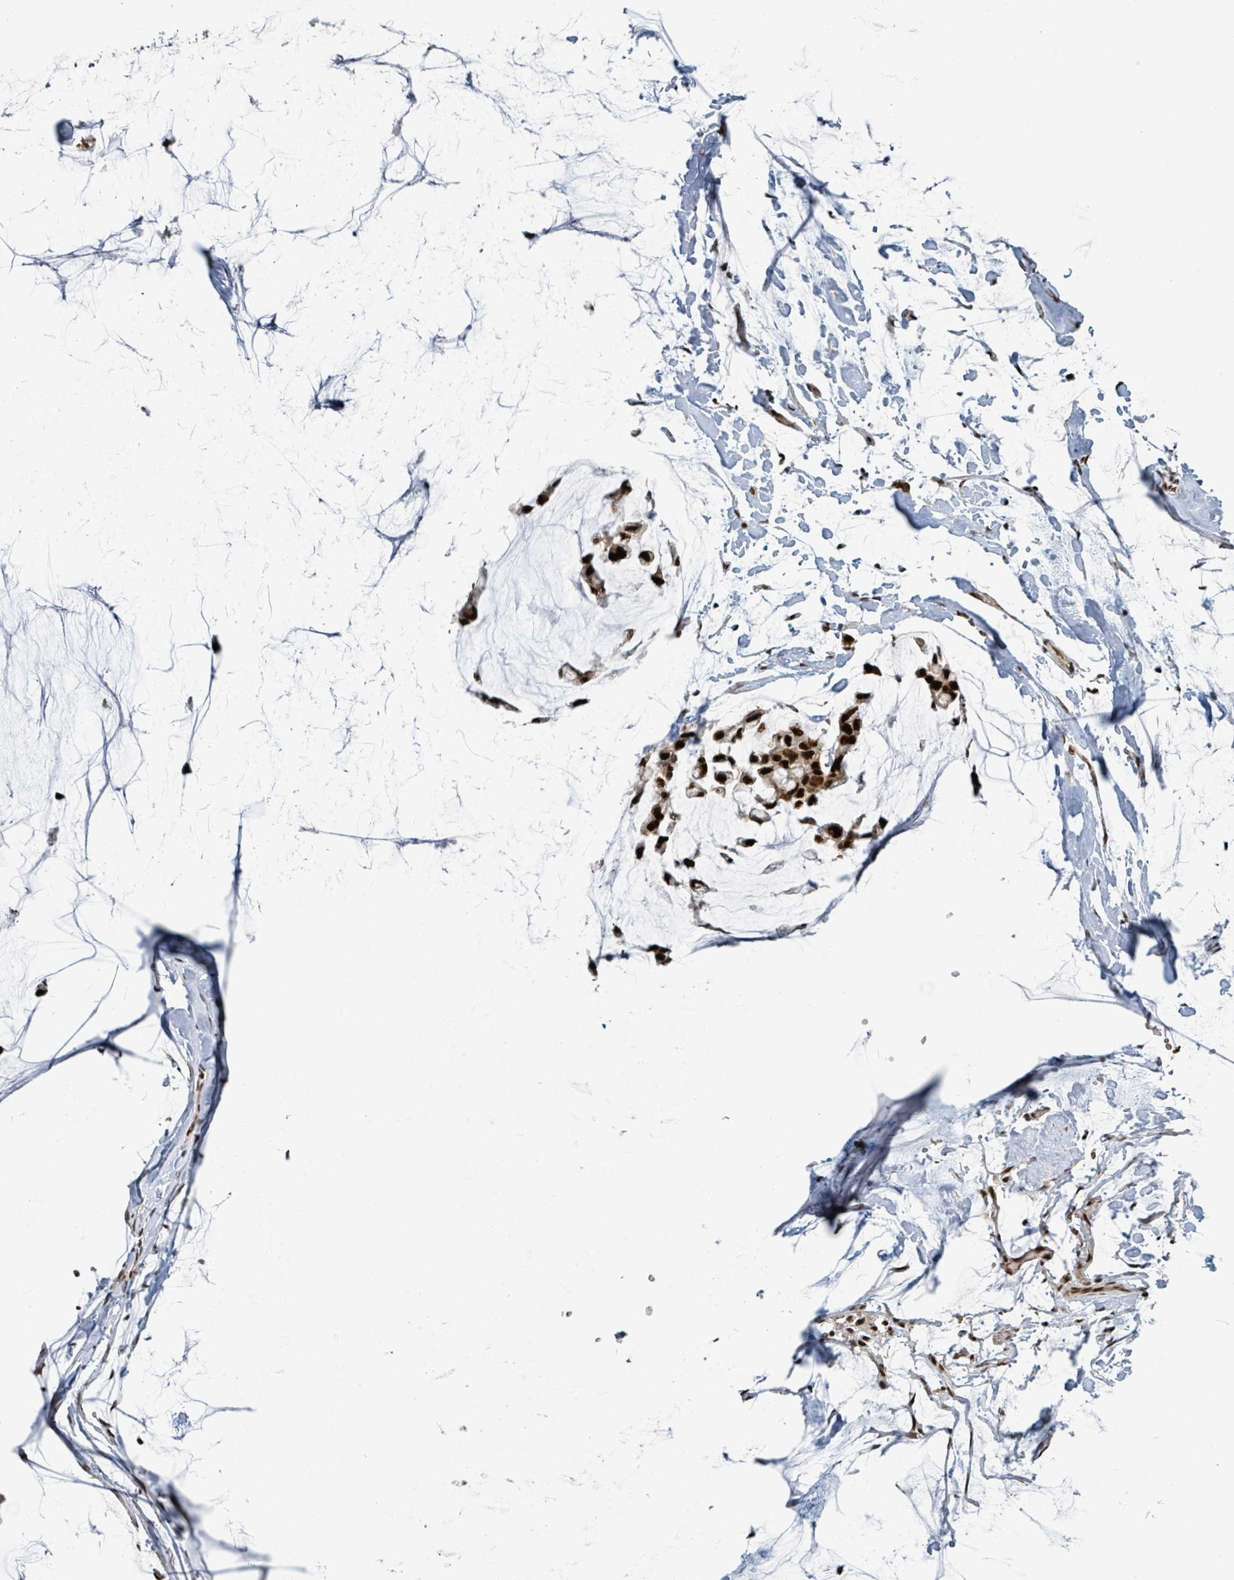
{"staining": {"intensity": "strong", "quantity": ">75%", "location": "nuclear"}, "tissue": "ovarian cancer", "cell_type": "Tumor cells", "image_type": "cancer", "snomed": [{"axis": "morphology", "description": "Cystadenocarcinoma, mucinous, NOS"}, {"axis": "topography", "description": "Ovary"}], "caption": "This micrograph shows immunohistochemistry staining of human ovarian mucinous cystadenocarcinoma, with high strong nuclear staining in approximately >75% of tumor cells.", "gene": "KLF3", "patient": {"sex": "female", "age": 39}}